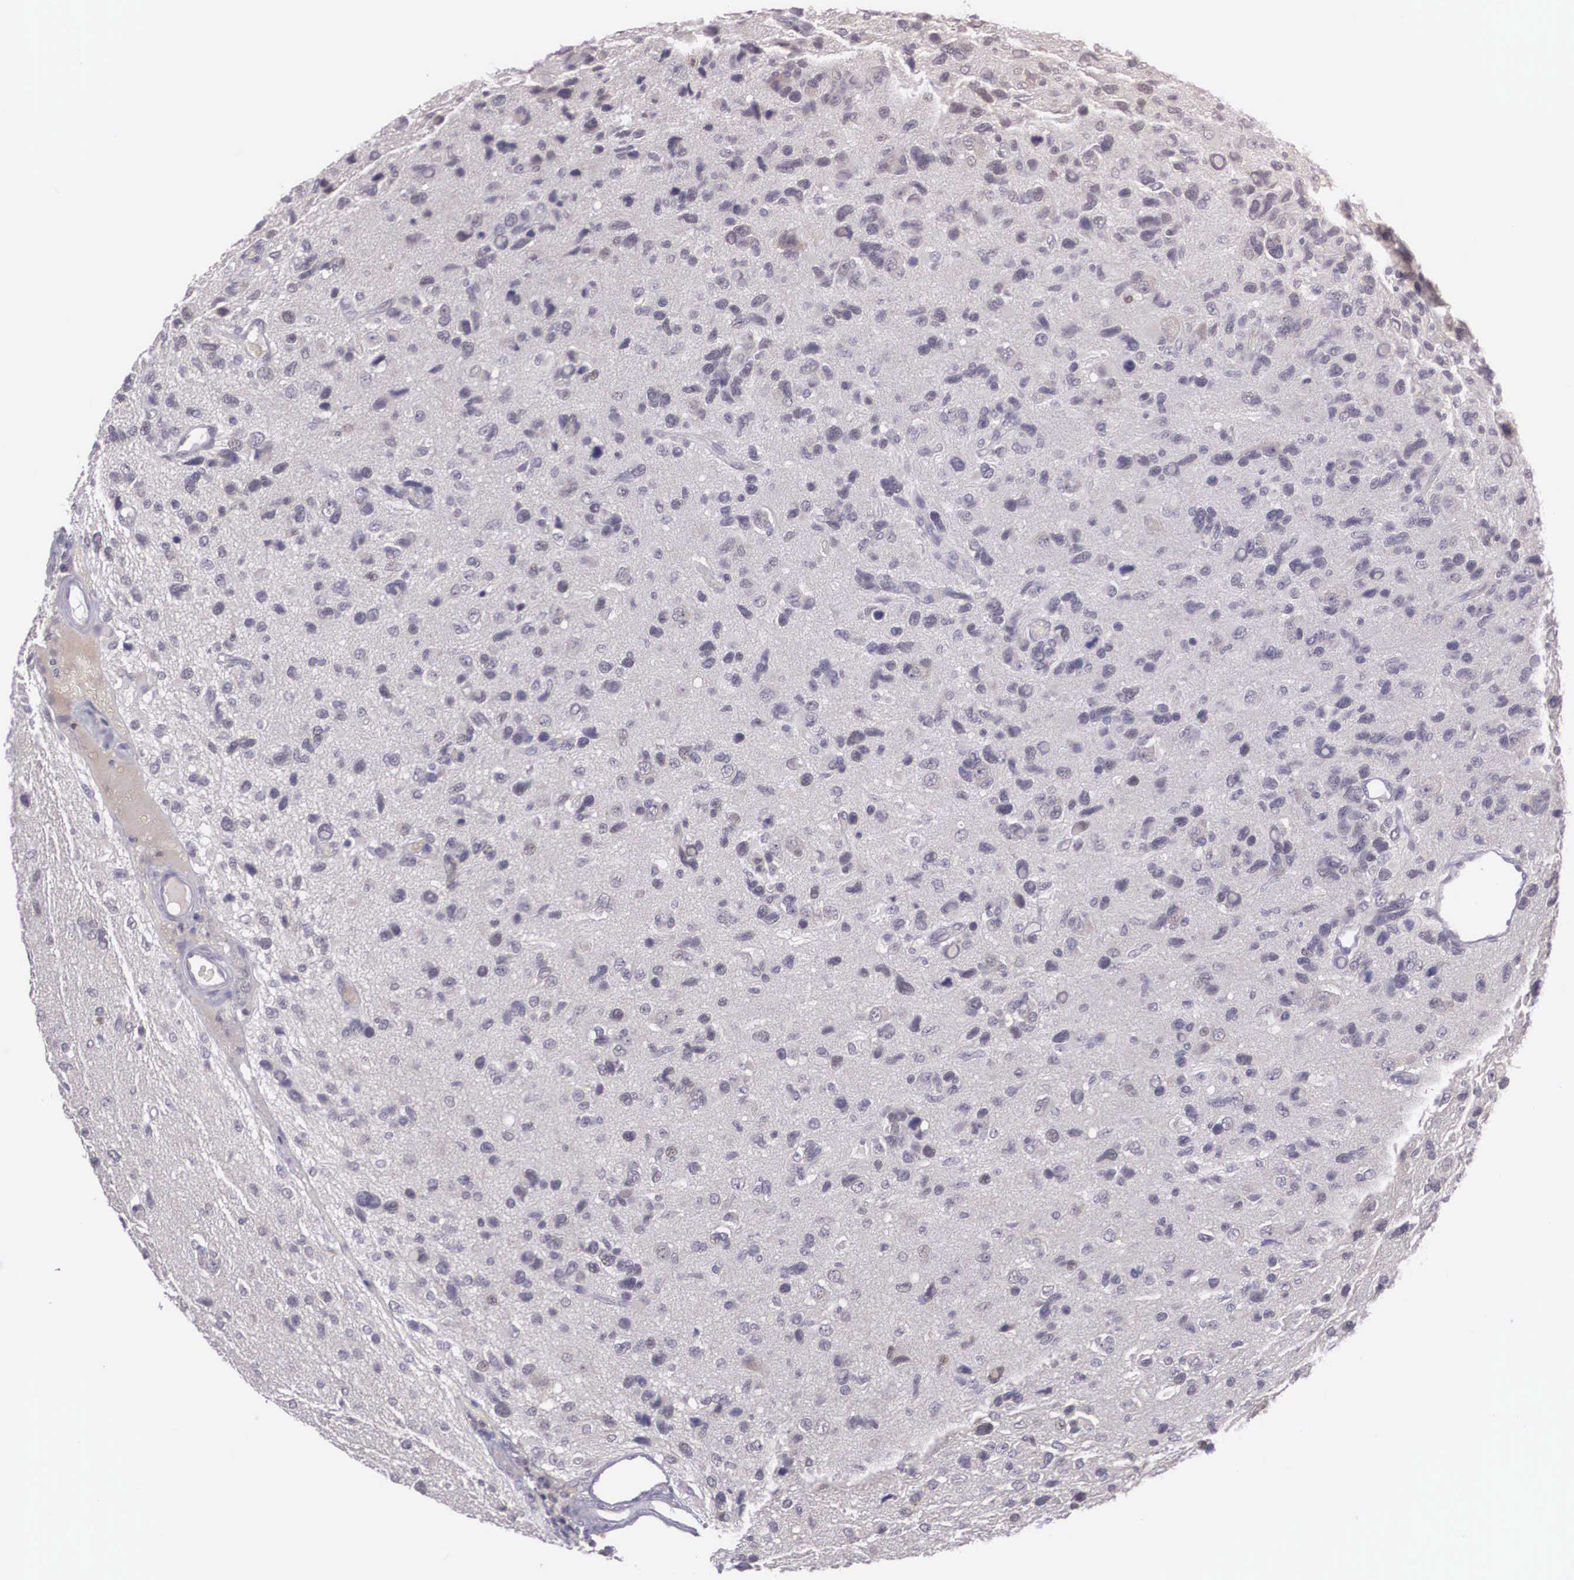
{"staining": {"intensity": "weak", "quantity": "<25%", "location": "cytoplasmic/membranous,nuclear"}, "tissue": "glioma", "cell_type": "Tumor cells", "image_type": "cancer", "snomed": [{"axis": "morphology", "description": "Glioma, malignant, High grade"}, {"axis": "topography", "description": "Brain"}], "caption": "Human malignant glioma (high-grade) stained for a protein using immunohistochemistry (IHC) exhibits no staining in tumor cells.", "gene": "NINL", "patient": {"sex": "male", "age": 77}}